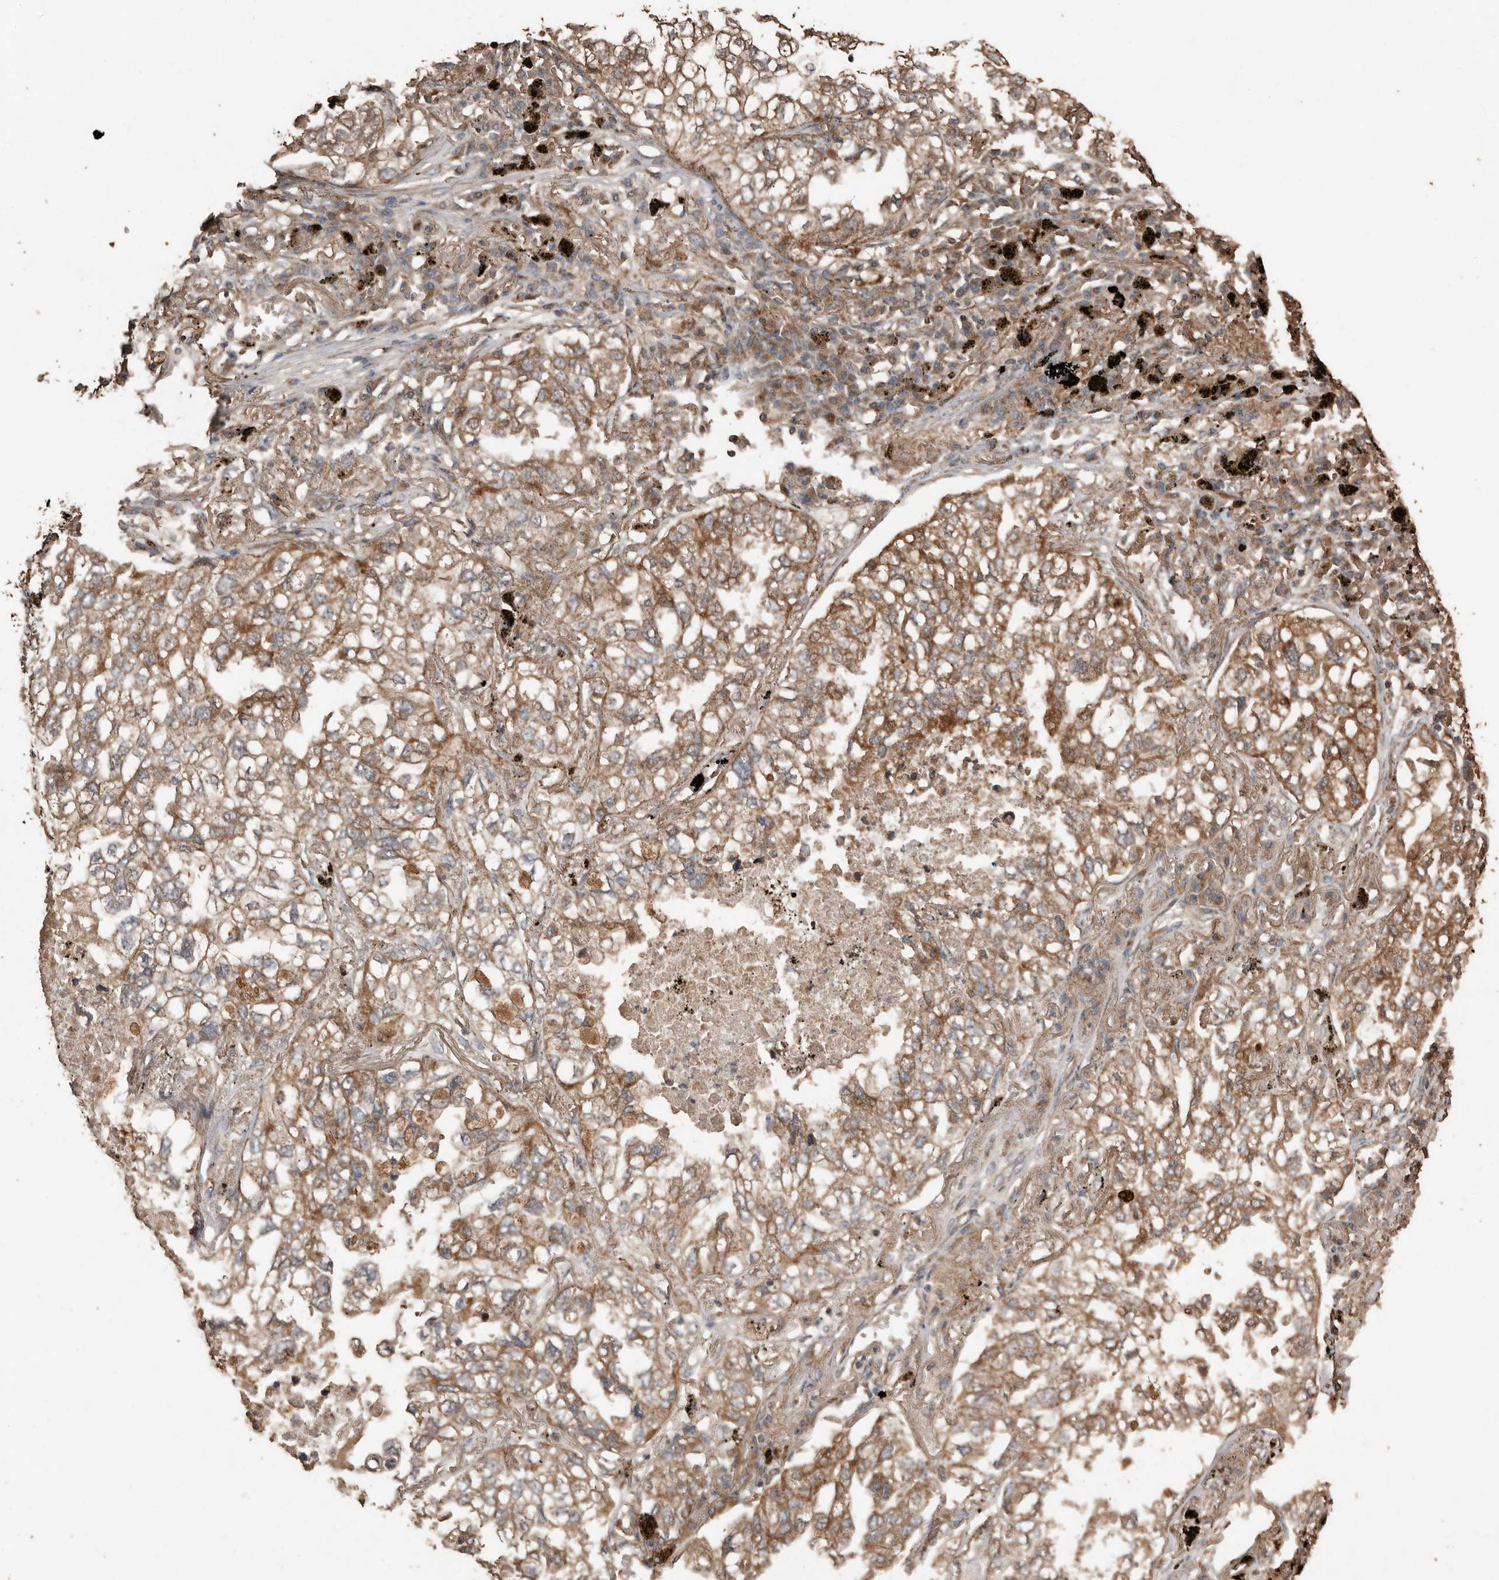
{"staining": {"intensity": "moderate", "quantity": ">75%", "location": "cytoplasmic/membranous"}, "tissue": "lung cancer", "cell_type": "Tumor cells", "image_type": "cancer", "snomed": [{"axis": "morphology", "description": "Adenocarcinoma, NOS"}, {"axis": "topography", "description": "Lung"}], "caption": "IHC (DAB) staining of lung cancer shows moderate cytoplasmic/membranous protein staining in approximately >75% of tumor cells. Nuclei are stained in blue.", "gene": "RANBP17", "patient": {"sex": "male", "age": 65}}